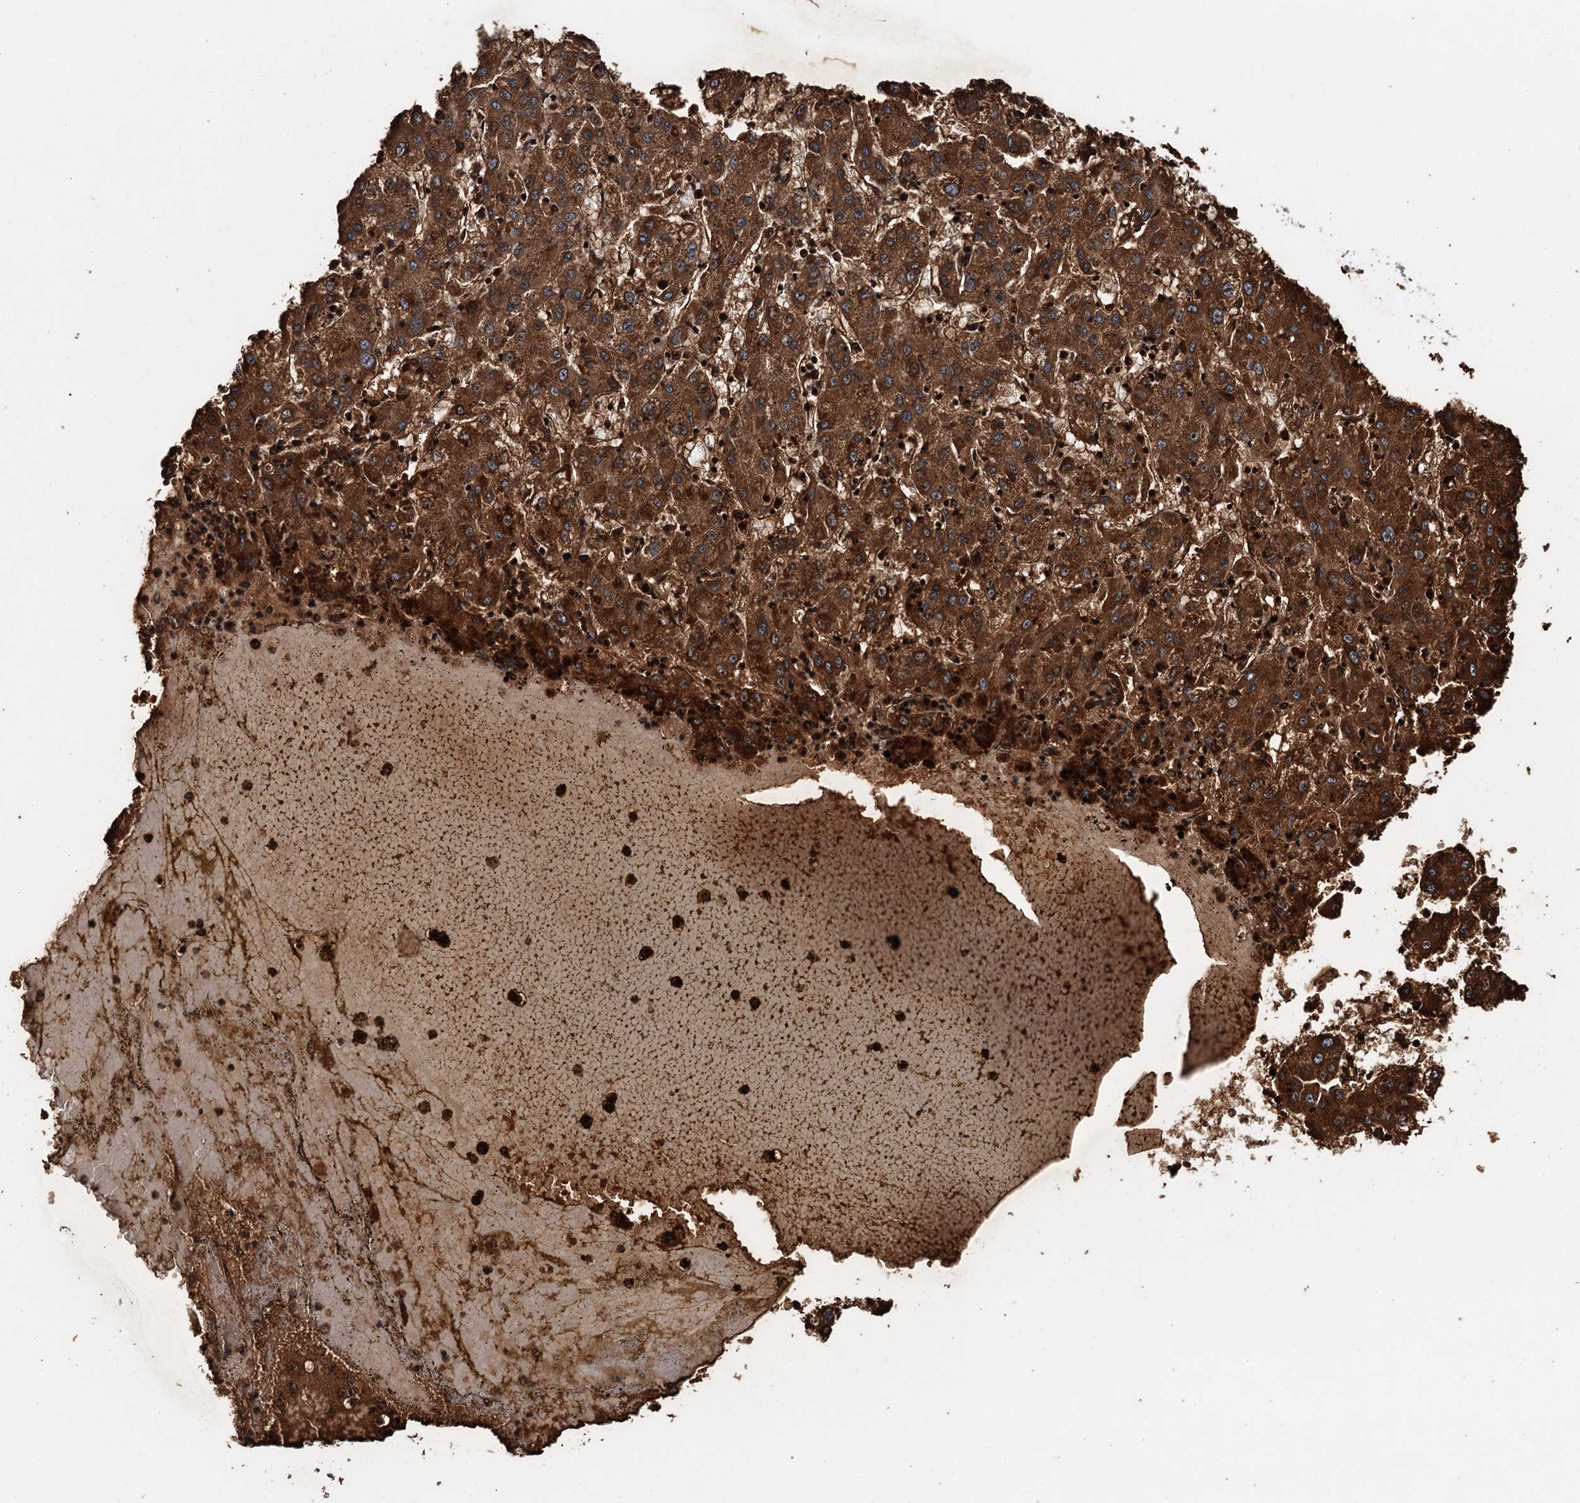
{"staining": {"intensity": "strong", "quantity": ">75%", "location": "cytoplasmic/membranous"}, "tissue": "liver cancer", "cell_type": "Tumor cells", "image_type": "cancer", "snomed": [{"axis": "morphology", "description": "Carcinoma, Hepatocellular, NOS"}, {"axis": "topography", "description": "Liver"}], "caption": "This micrograph demonstrates immunohistochemistry staining of hepatocellular carcinoma (liver), with high strong cytoplasmic/membranous expression in approximately >75% of tumor cells.", "gene": "SNX32", "patient": {"sex": "male", "age": 72}}